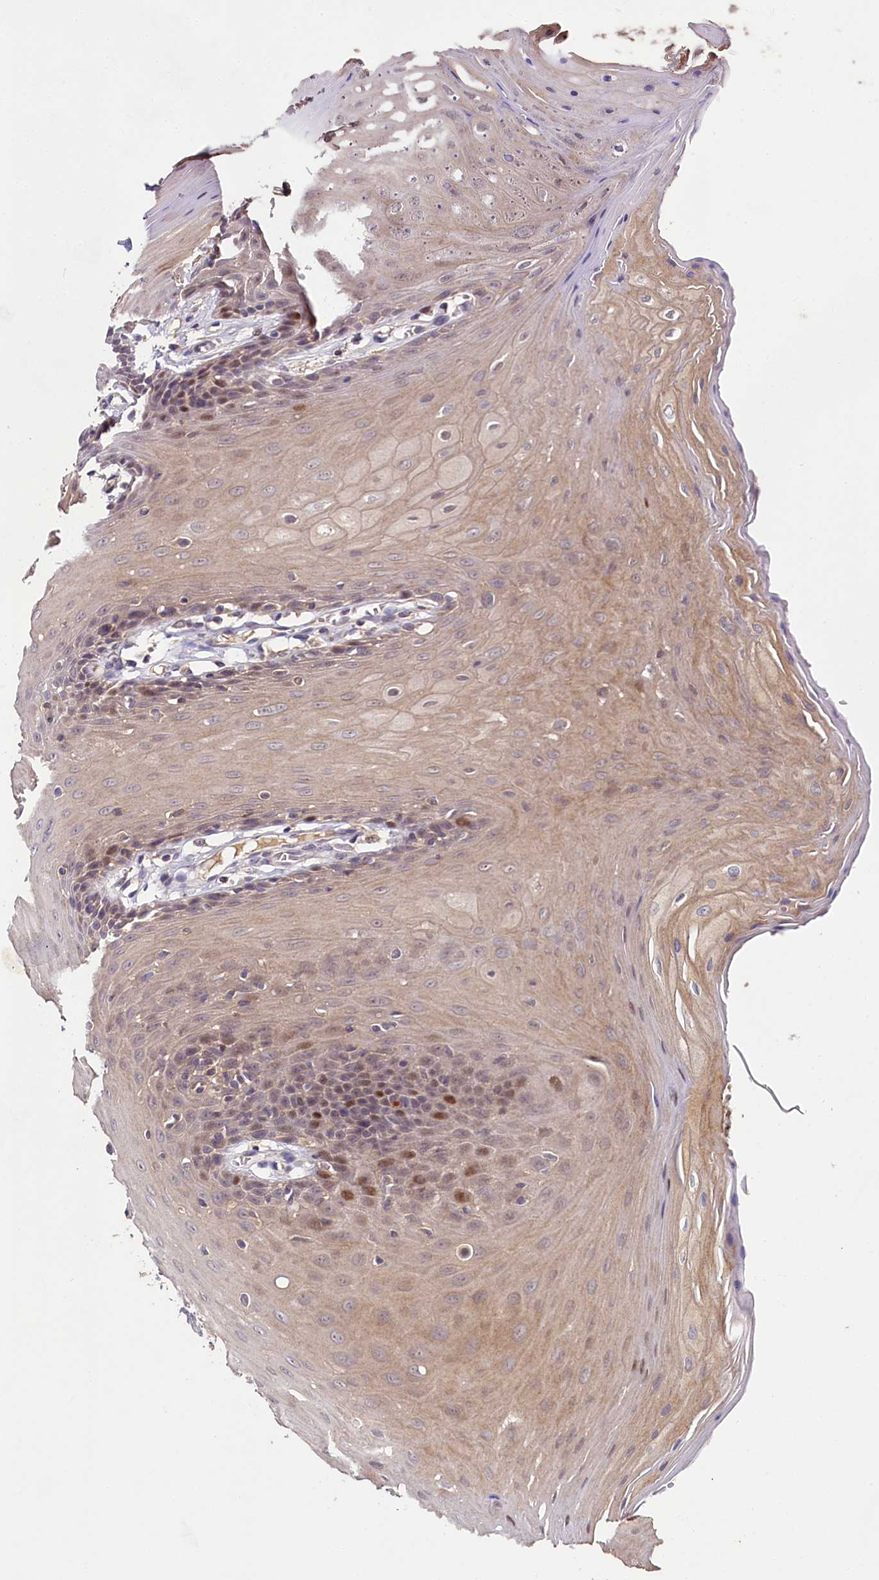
{"staining": {"intensity": "moderate", "quantity": "25%-75%", "location": "cytoplasmic/membranous,nuclear"}, "tissue": "oral mucosa", "cell_type": "Squamous epithelial cells", "image_type": "normal", "snomed": [{"axis": "morphology", "description": "Normal tissue, NOS"}, {"axis": "morphology", "description": "Squamous cell carcinoma, NOS"}, {"axis": "topography", "description": "Skeletal muscle"}, {"axis": "topography", "description": "Oral tissue"}, {"axis": "topography", "description": "Salivary gland"}, {"axis": "topography", "description": "Head-Neck"}], "caption": "Immunohistochemistry (IHC) (DAB) staining of normal human oral mucosa exhibits moderate cytoplasmic/membranous,nuclear protein expression in approximately 25%-75% of squamous epithelial cells.", "gene": "TMEM39A", "patient": {"sex": "male", "age": 54}}